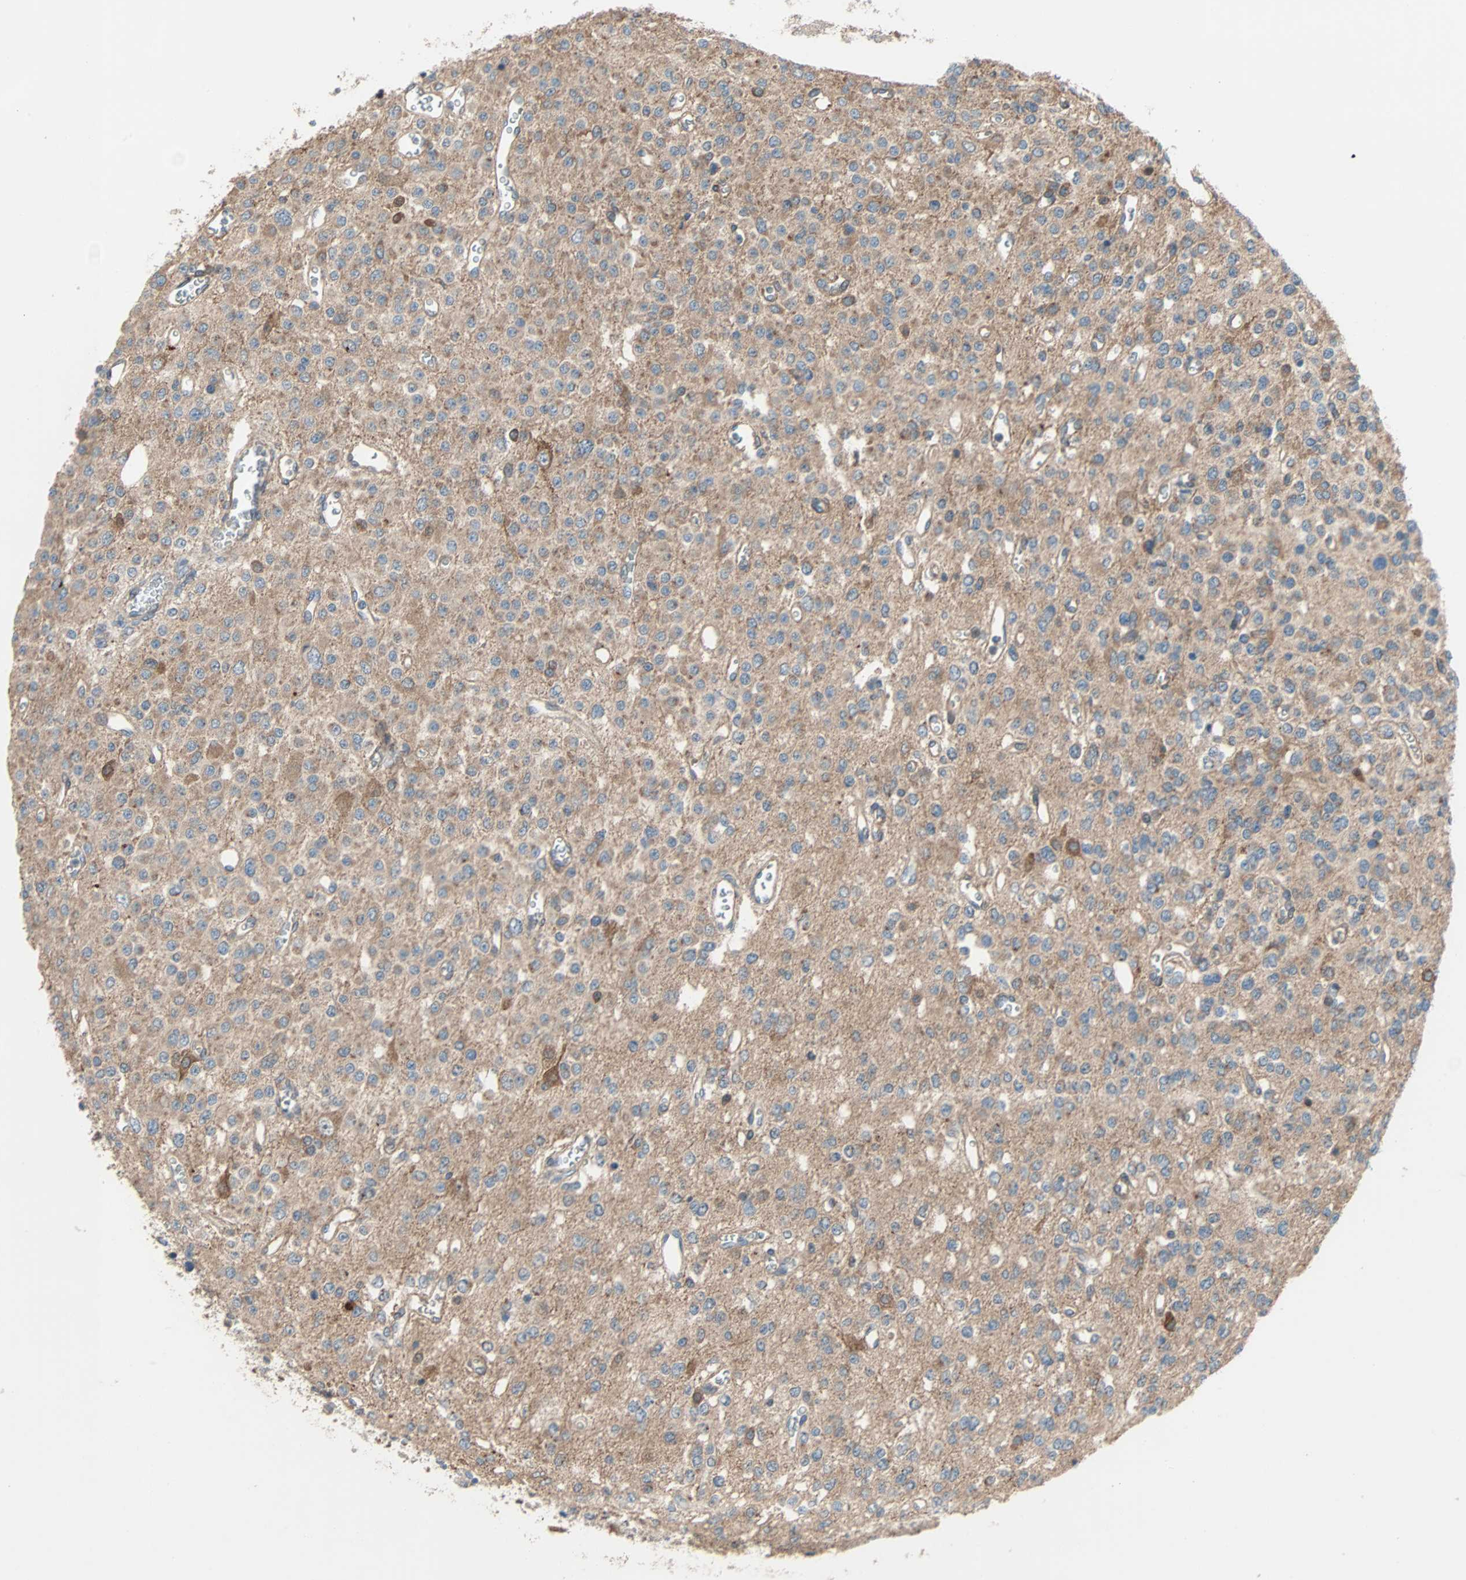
{"staining": {"intensity": "weak", "quantity": ">75%", "location": "cytoplasmic/membranous"}, "tissue": "glioma", "cell_type": "Tumor cells", "image_type": "cancer", "snomed": [{"axis": "morphology", "description": "Glioma, malignant, Low grade"}, {"axis": "topography", "description": "Brain"}], "caption": "Protein staining by immunohistochemistry shows weak cytoplasmic/membranous positivity in about >75% of tumor cells in low-grade glioma (malignant).", "gene": "XYLT1", "patient": {"sex": "male", "age": 38}}